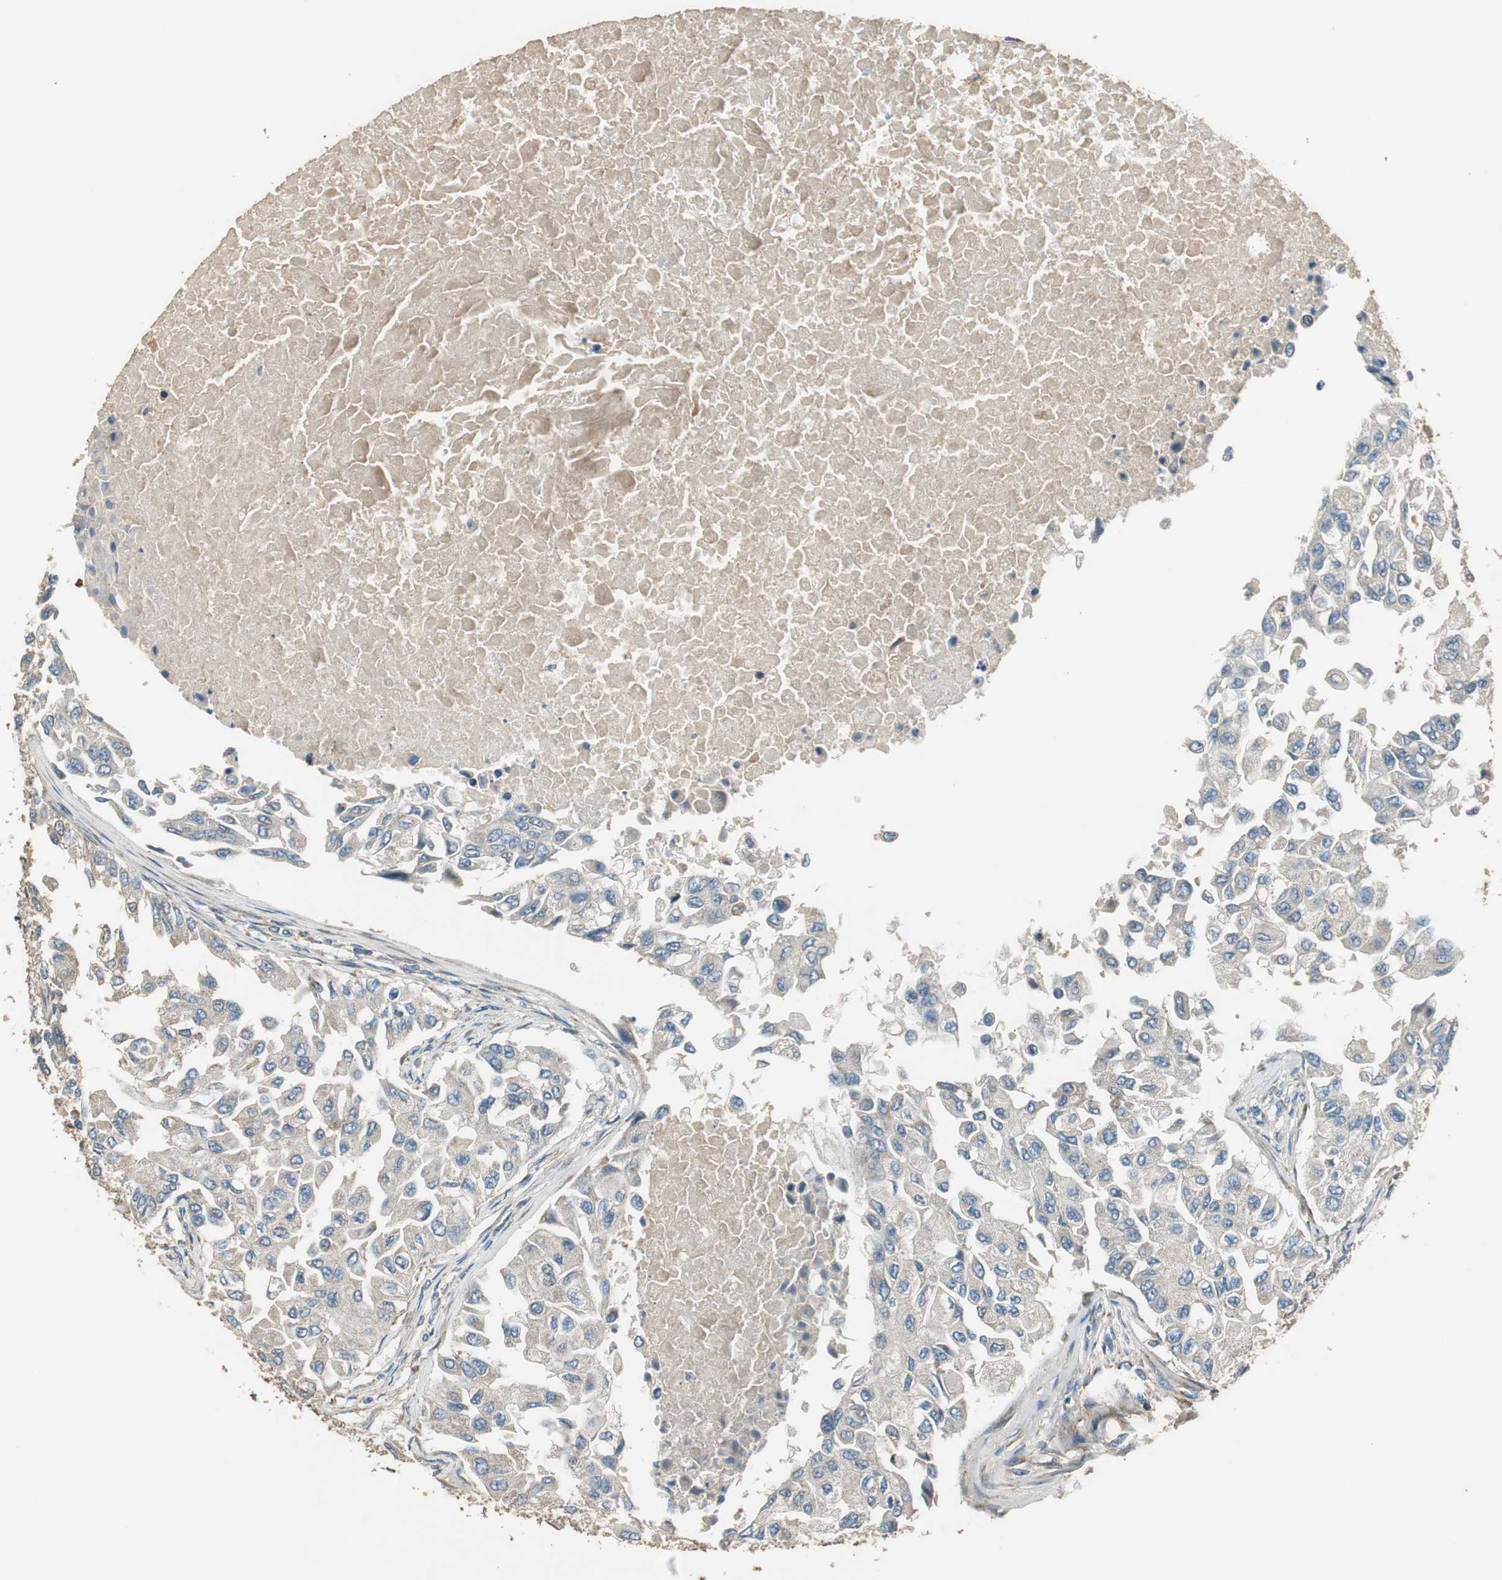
{"staining": {"intensity": "weak", "quantity": ">75%", "location": "cytoplasmic/membranous"}, "tissue": "breast cancer", "cell_type": "Tumor cells", "image_type": "cancer", "snomed": [{"axis": "morphology", "description": "Normal tissue, NOS"}, {"axis": "morphology", "description": "Duct carcinoma"}, {"axis": "topography", "description": "Breast"}], "caption": "Tumor cells display low levels of weak cytoplasmic/membranous positivity in approximately >75% of cells in breast cancer. The protein of interest is stained brown, and the nuclei are stained in blue (DAB (3,3'-diaminobenzidine) IHC with brightfield microscopy, high magnification).", "gene": "MSTO1", "patient": {"sex": "female", "age": 49}}